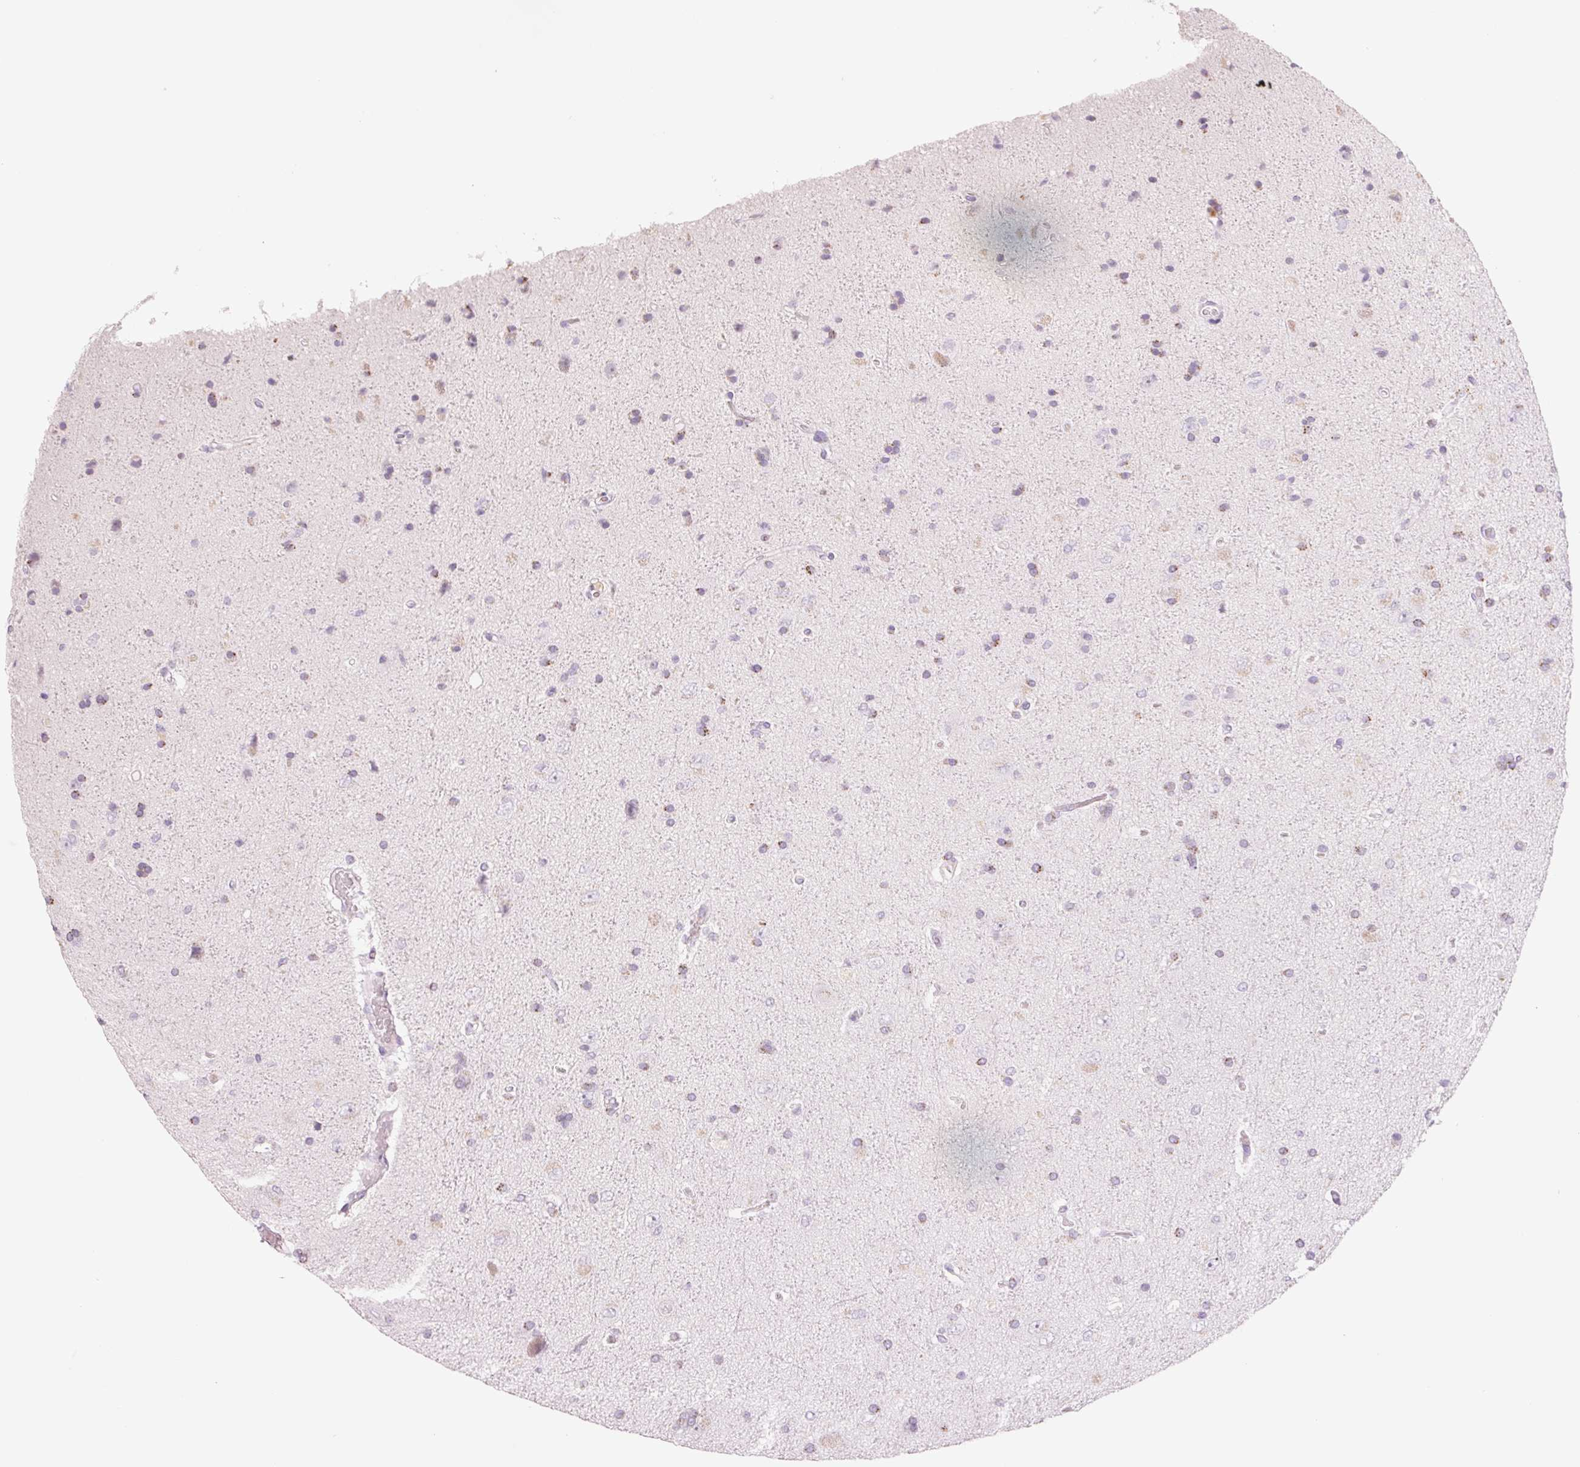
{"staining": {"intensity": "weak", "quantity": "<25%", "location": "cytoplasmic/membranous"}, "tissue": "glioma", "cell_type": "Tumor cells", "image_type": "cancer", "snomed": [{"axis": "morphology", "description": "Glioma, malignant, High grade"}, {"axis": "topography", "description": "Cerebral cortex"}], "caption": "Immunohistochemical staining of glioma displays no significant expression in tumor cells.", "gene": "GALNT7", "patient": {"sex": "male", "age": 70}}